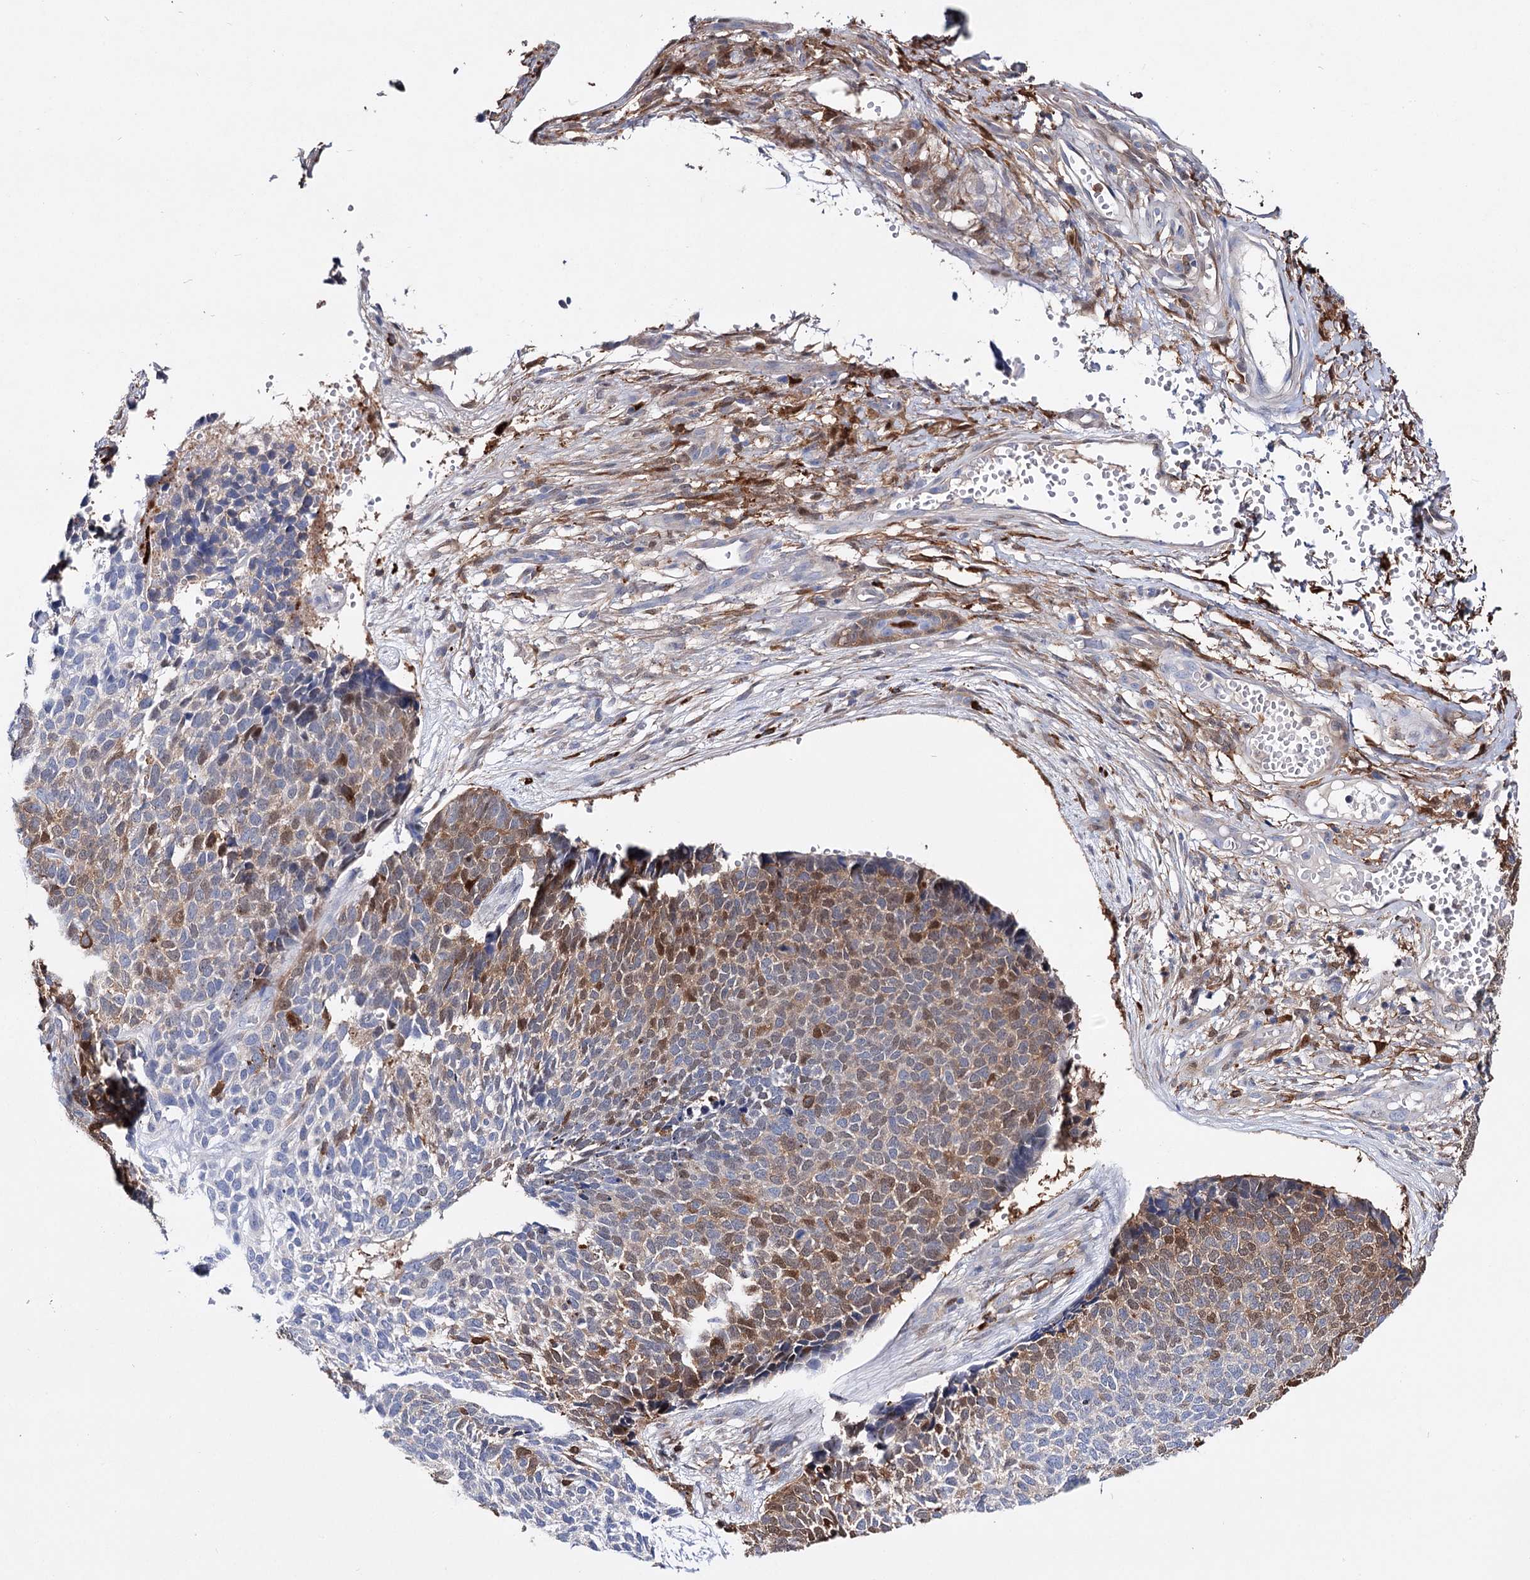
{"staining": {"intensity": "moderate", "quantity": "25%-75%", "location": "cytoplasmic/membranous,nuclear"}, "tissue": "skin cancer", "cell_type": "Tumor cells", "image_type": "cancer", "snomed": [{"axis": "morphology", "description": "Basal cell carcinoma"}, {"axis": "topography", "description": "Skin"}], "caption": "This photomicrograph exhibits immunohistochemistry staining of human skin cancer, with medium moderate cytoplasmic/membranous and nuclear positivity in approximately 25%-75% of tumor cells.", "gene": "CFAP46", "patient": {"sex": "female", "age": 84}}